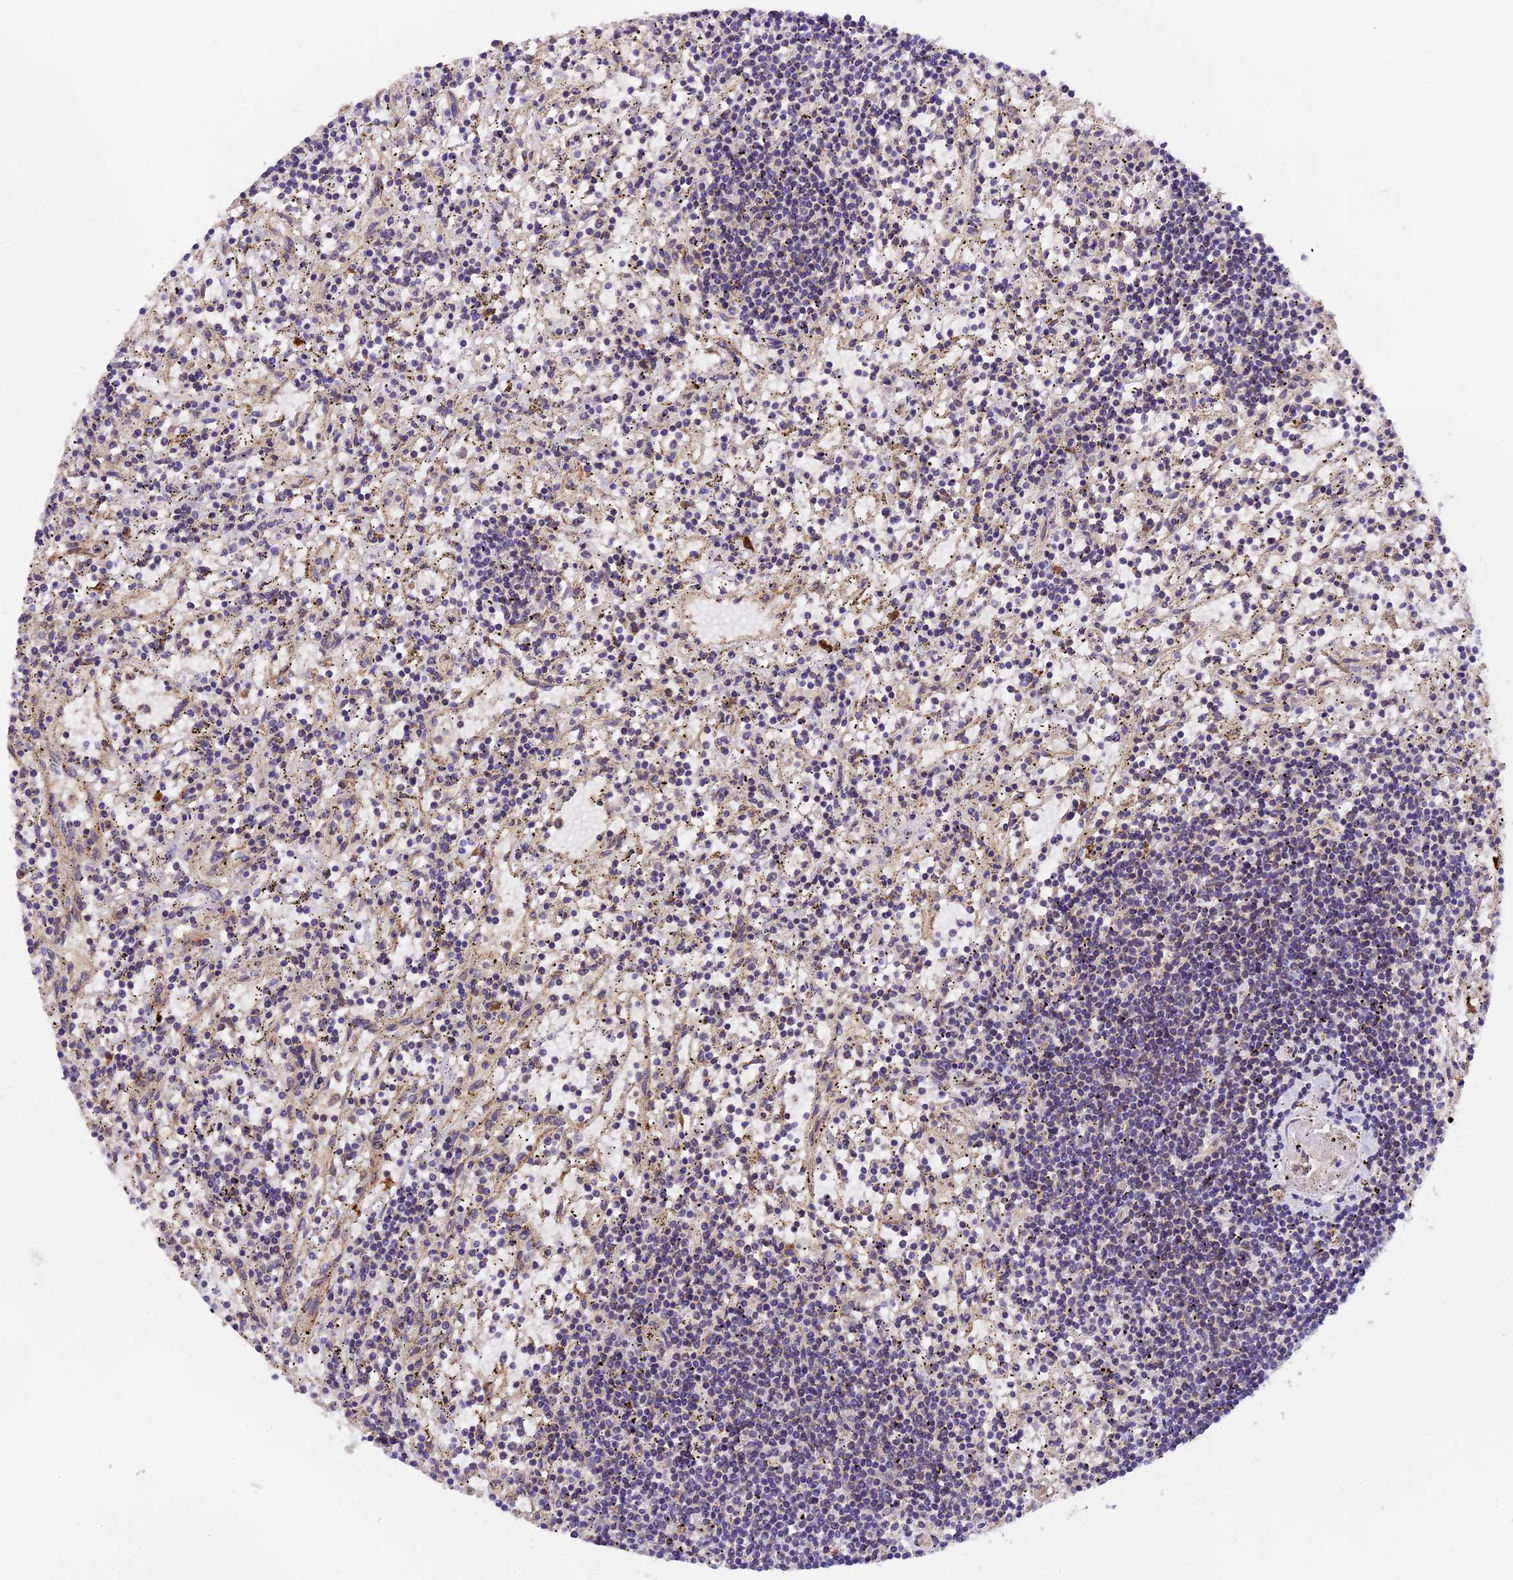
{"staining": {"intensity": "negative", "quantity": "none", "location": "none"}, "tissue": "lymphoma", "cell_type": "Tumor cells", "image_type": "cancer", "snomed": [{"axis": "morphology", "description": "Malignant lymphoma, non-Hodgkin's type, Low grade"}, {"axis": "topography", "description": "Spleen"}], "caption": "Protein analysis of lymphoma exhibits no significant staining in tumor cells.", "gene": "COPE", "patient": {"sex": "male", "age": 76}}